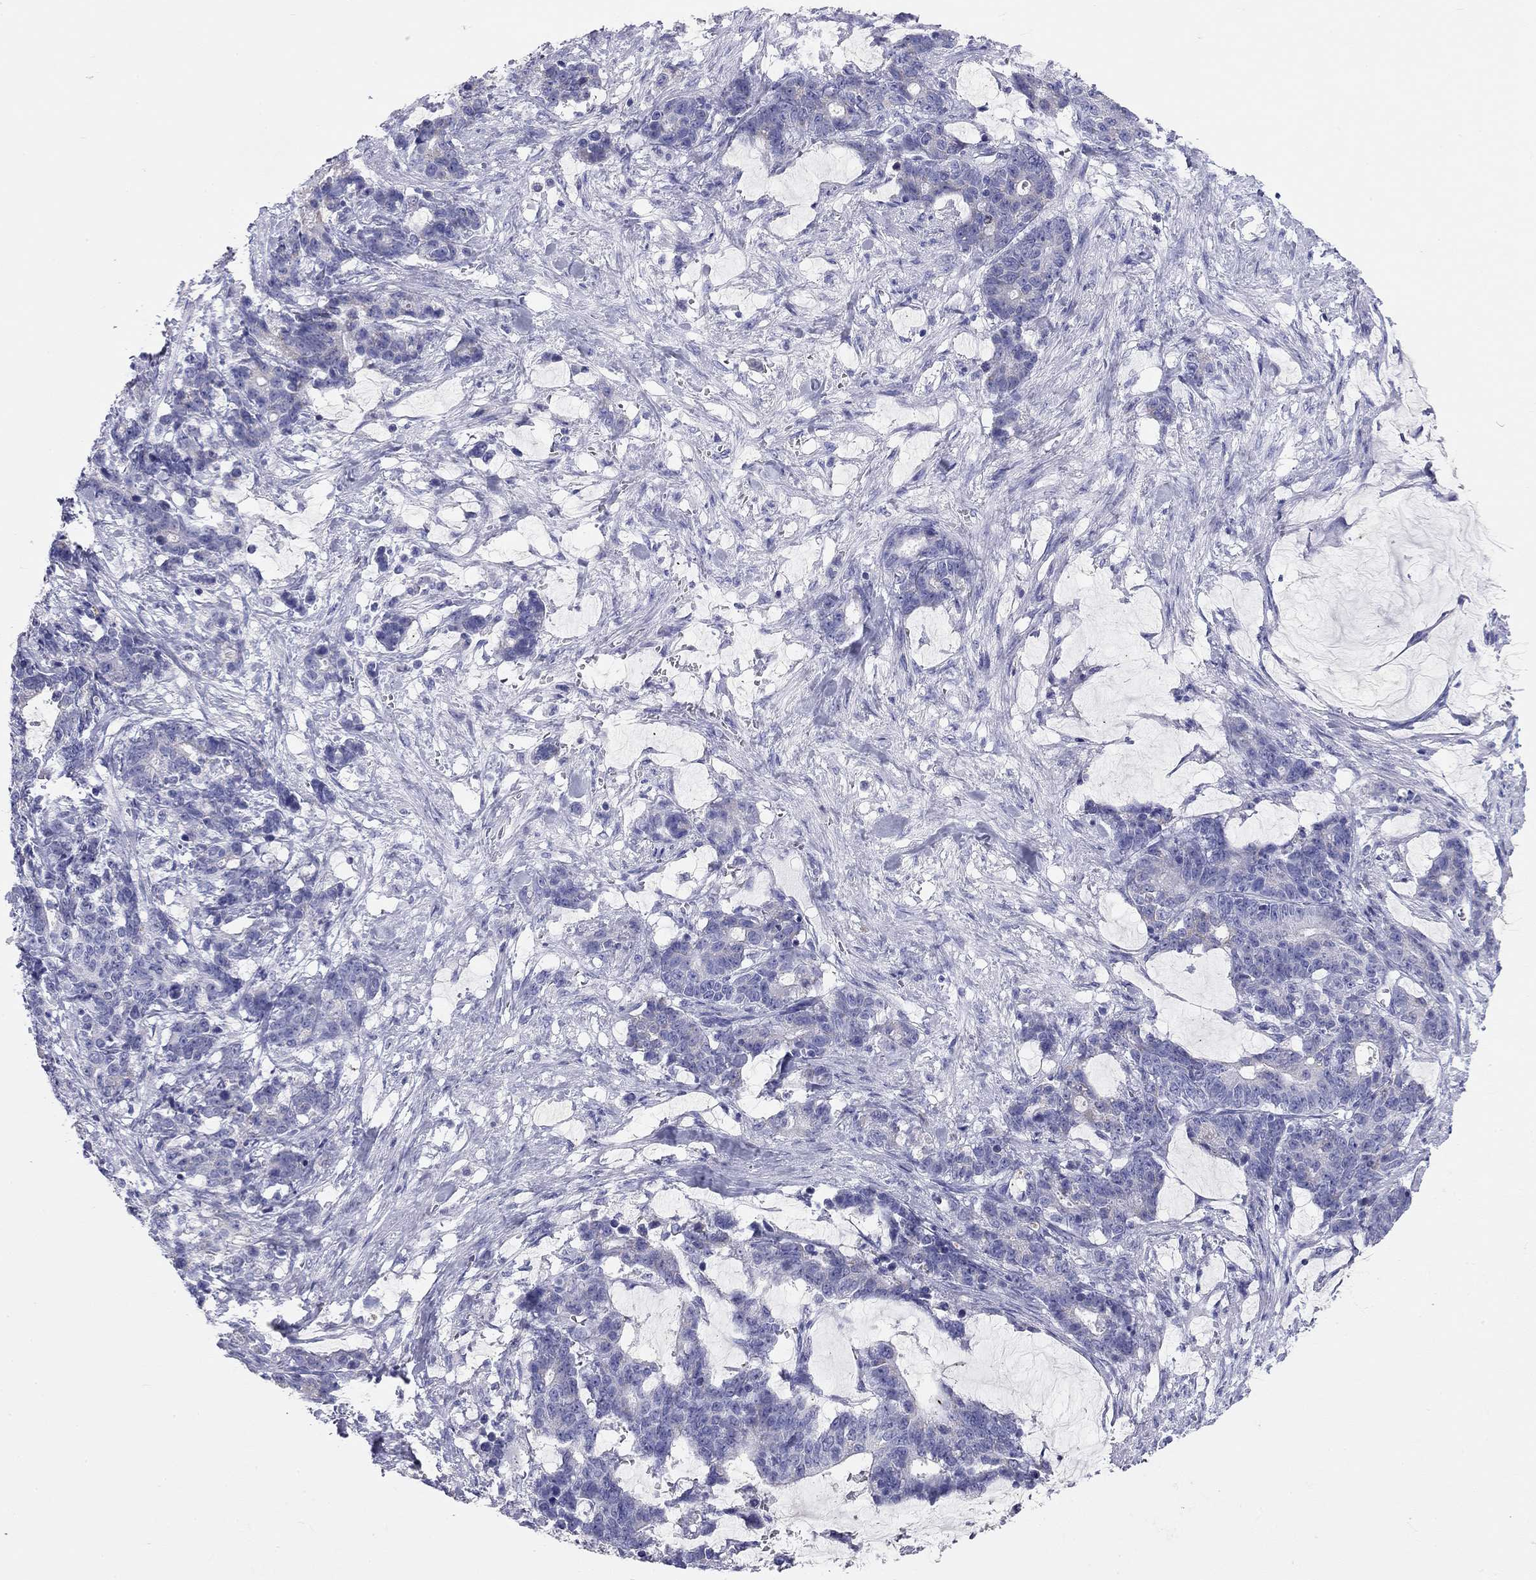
{"staining": {"intensity": "negative", "quantity": "none", "location": "none"}, "tissue": "stomach cancer", "cell_type": "Tumor cells", "image_type": "cancer", "snomed": [{"axis": "morphology", "description": "Normal tissue, NOS"}, {"axis": "morphology", "description": "Adenocarcinoma, NOS"}, {"axis": "topography", "description": "Stomach"}], "caption": "Histopathology image shows no significant protein positivity in tumor cells of stomach cancer. (DAB (3,3'-diaminobenzidine) immunohistochemistry with hematoxylin counter stain).", "gene": "DPY19L2", "patient": {"sex": "female", "age": 64}}